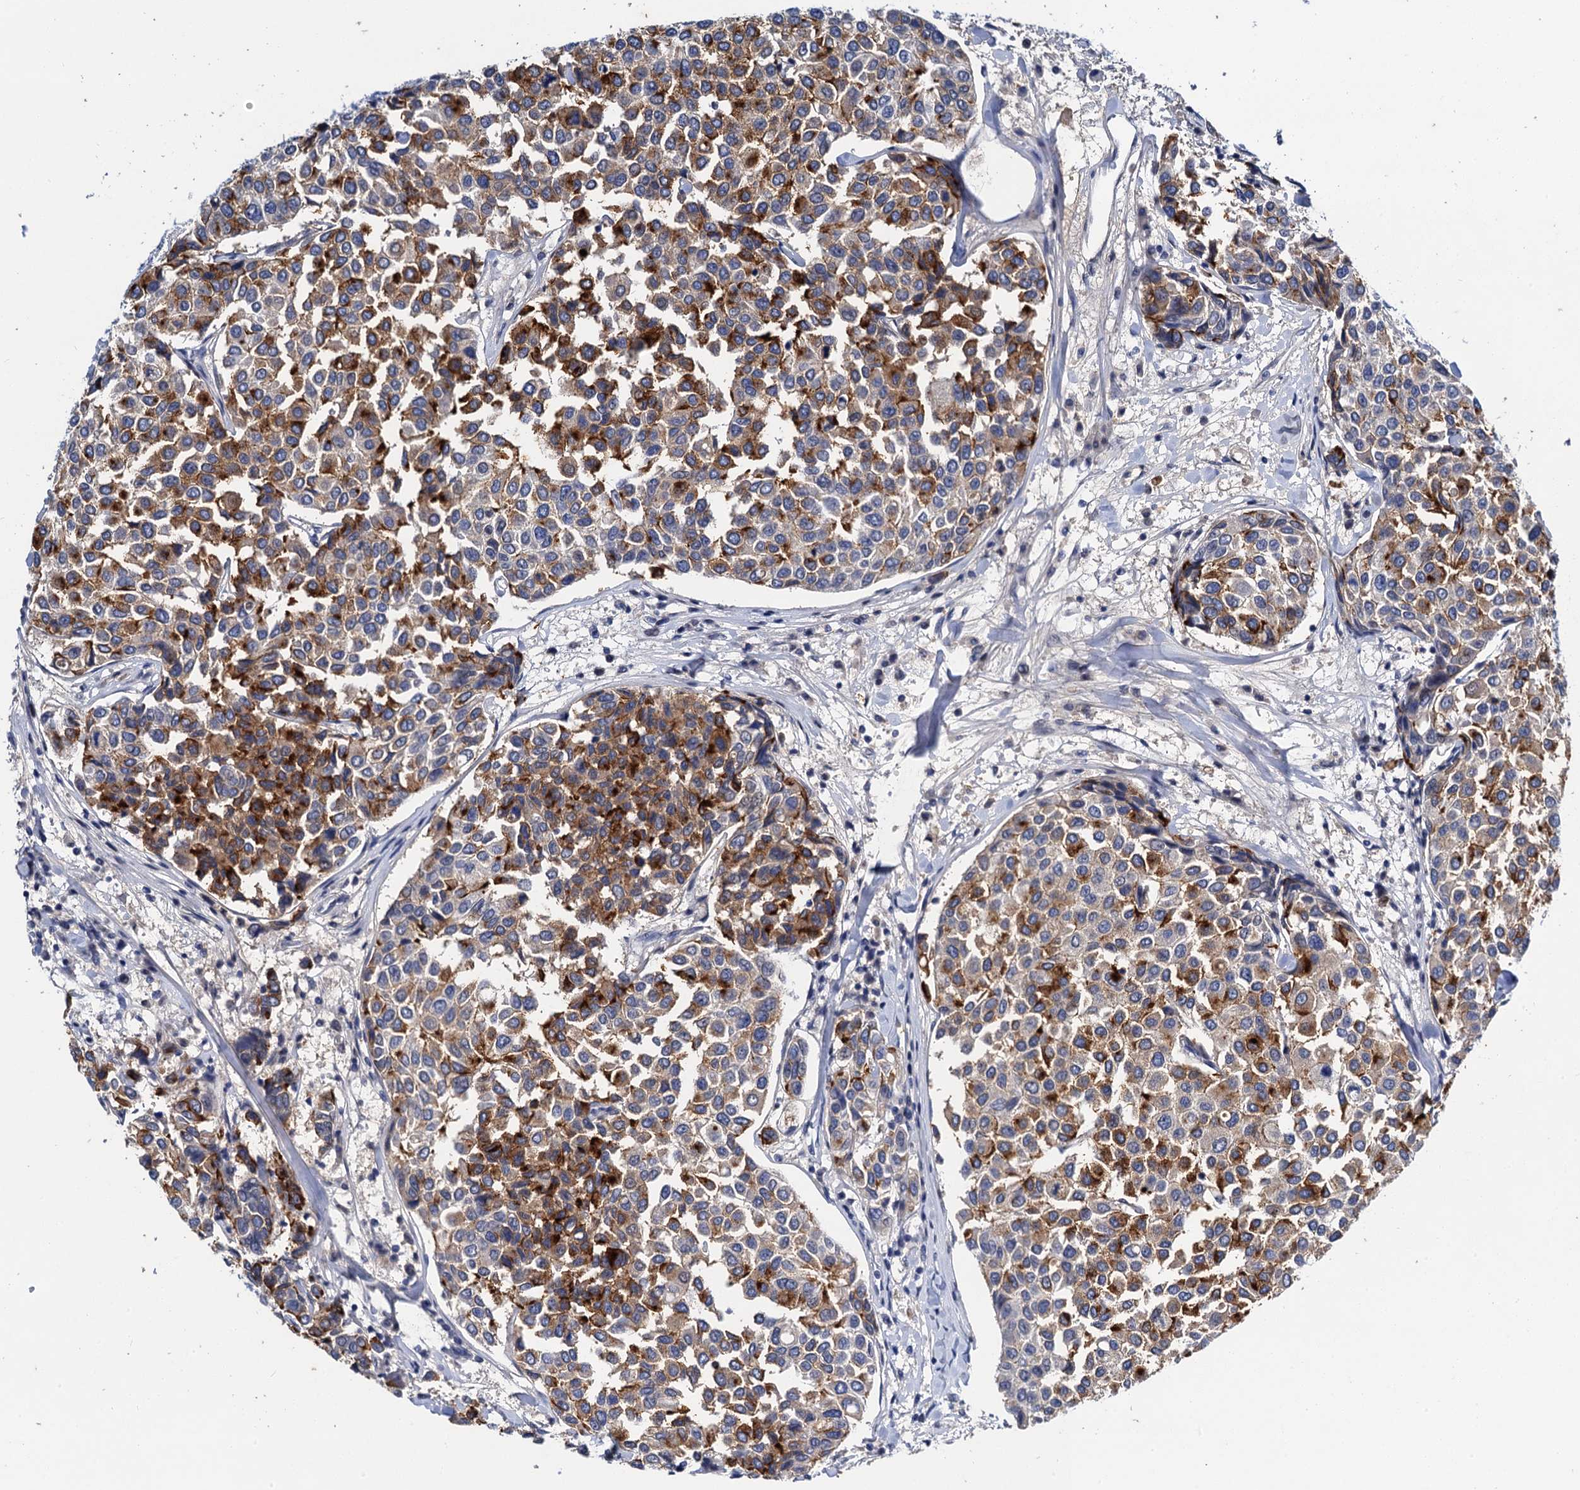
{"staining": {"intensity": "strong", "quantity": "25%-75%", "location": "cytoplasmic/membranous"}, "tissue": "breast cancer", "cell_type": "Tumor cells", "image_type": "cancer", "snomed": [{"axis": "morphology", "description": "Duct carcinoma"}, {"axis": "topography", "description": "Breast"}], "caption": "Immunohistochemistry (IHC) micrograph of neoplastic tissue: breast cancer (intraductal carcinoma) stained using IHC displays high levels of strong protein expression localized specifically in the cytoplasmic/membranous of tumor cells, appearing as a cytoplasmic/membranous brown color.", "gene": "LYPD3", "patient": {"sex": "female", "age": 55}}